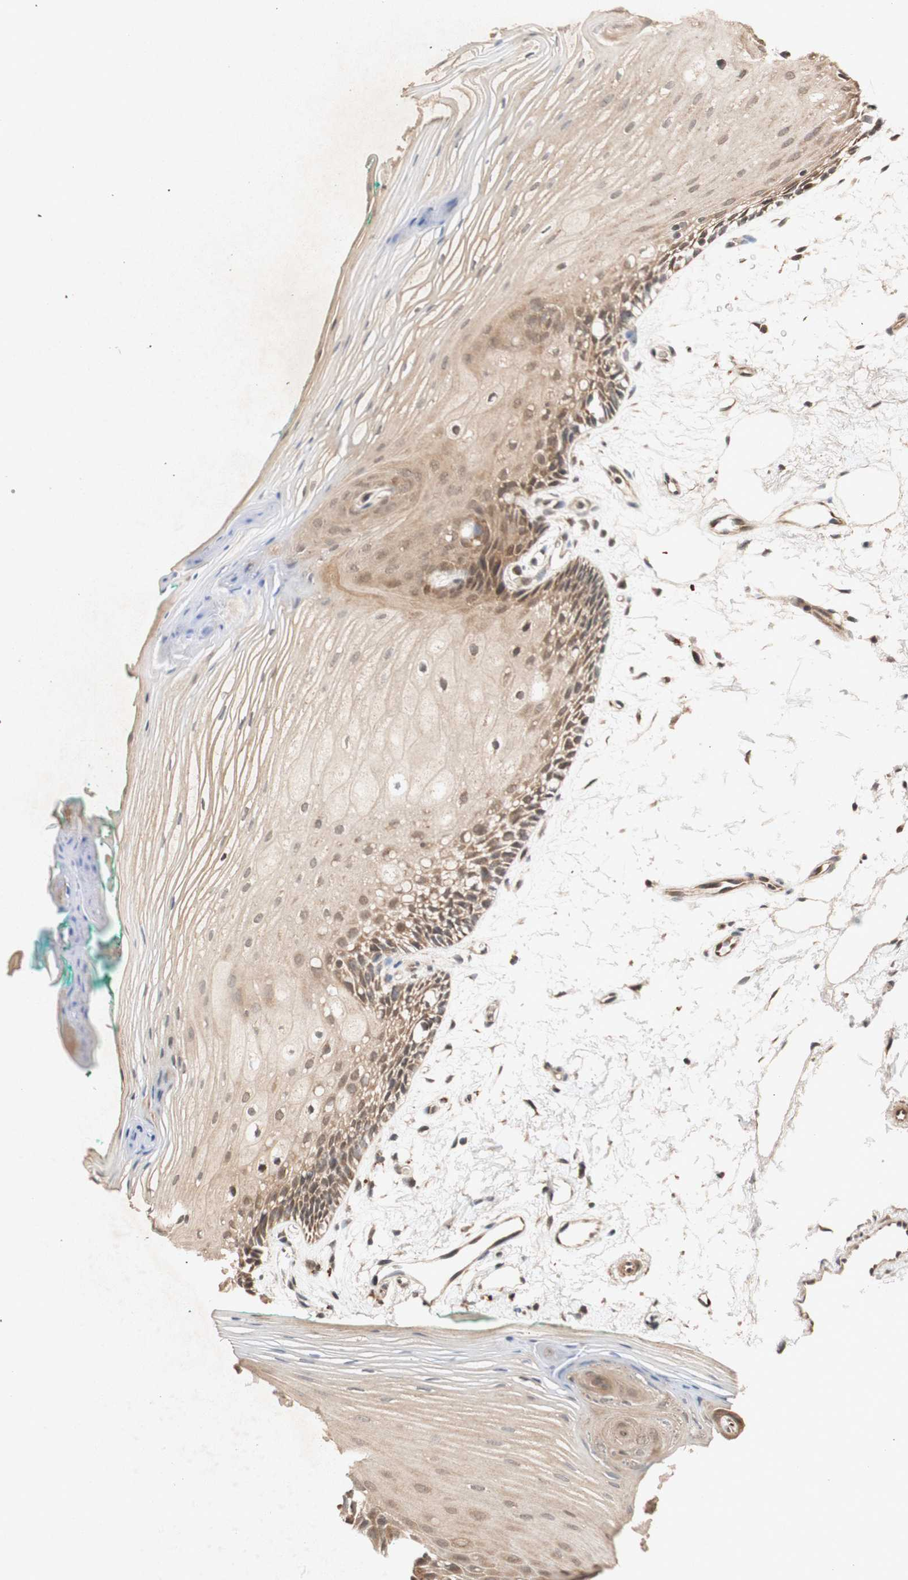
{"staining": {"intensity": "moderate", "quantity": ">75%", "location": "cytoplasmic/membranous,nuclear"}, "tissue": "oral mucosa", "cell_type": "Squamous epithelial cells", "image_type": "normal", "snomed": [{"axis": "morphology", "description": "Normal tissue, NOS"}, {"axis": "topography", "description": "Skeletal muscle"}, {"axis": "topography", "description": "Oral tissue"}, {"axis": "topography", "description": "Peripheral nerve tissue"}], "caption": "IHC image of benign oral mucosa: oral mucosa stained using immunohistochemistry (IHC) shows medium levels of moderate protein expression localized specifically in the cytoplasmic/membranous,nuclear of squamous epithelial cells, appearing as a cytoplasmic/membranous,nuclear brown color.", "gene": "PIN1", "patient": {"sex": "female", "age": 84}}